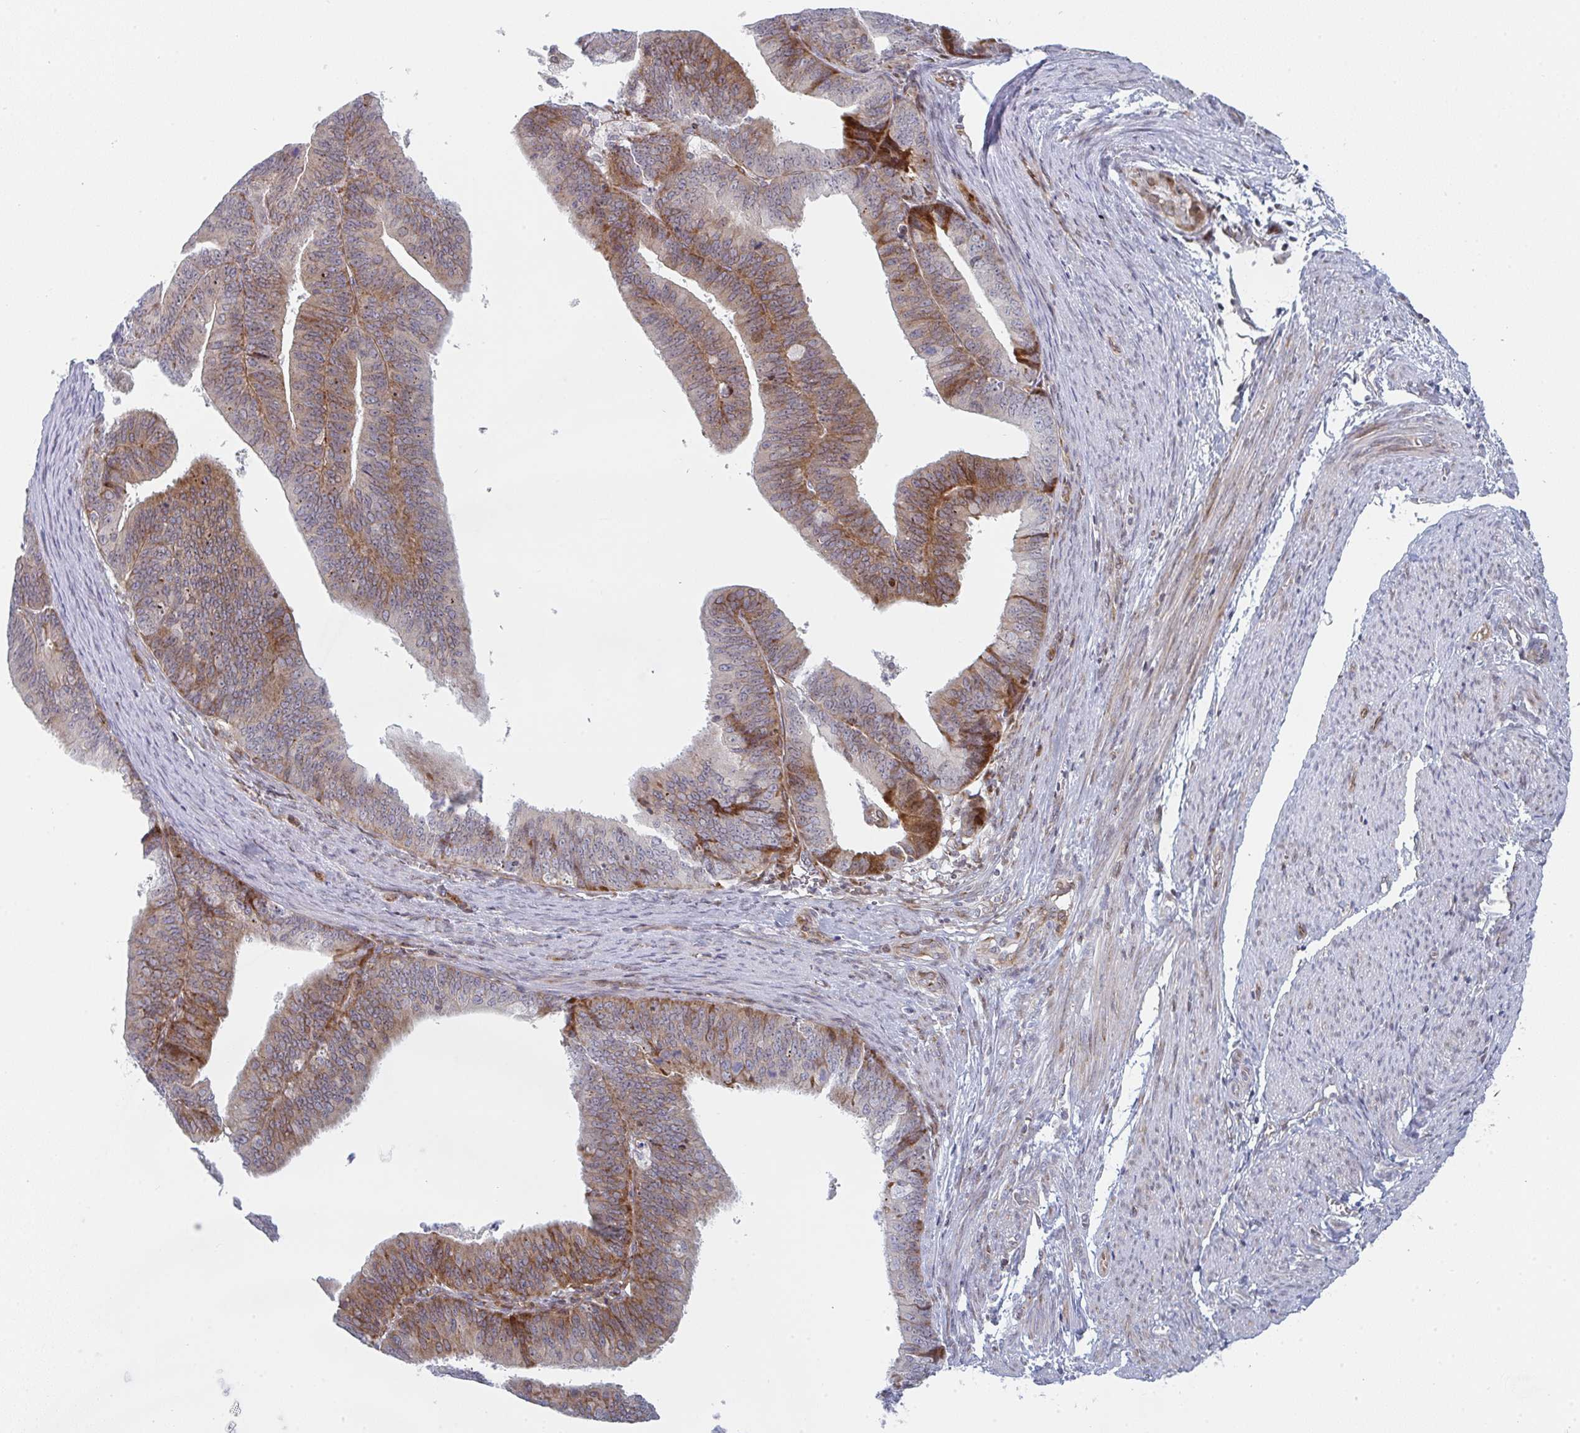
{"staining": {"intensity": "moderate", "quantity": "25%-75%", "location": "cytoplasmic/membranous"}, "tissue": "endometrial cancer", "cell_type": "Tumor cells", "image_type": "cancer", "snomed": [{"axis": "morphology", "description": "Adenocarcinoma, NOS"}, {"axis": "topography", "description": "Endometrium"}], "caption": "About 25%-75% of tumor cells in human adenocarcinoma (endometrial) demonstrate moderate cytoplasmic/membranous protein staining as visualized by brown immunohistochemical staining.", "gene": "PRKCH", "patient": {"sex": "female", "age": 73}}